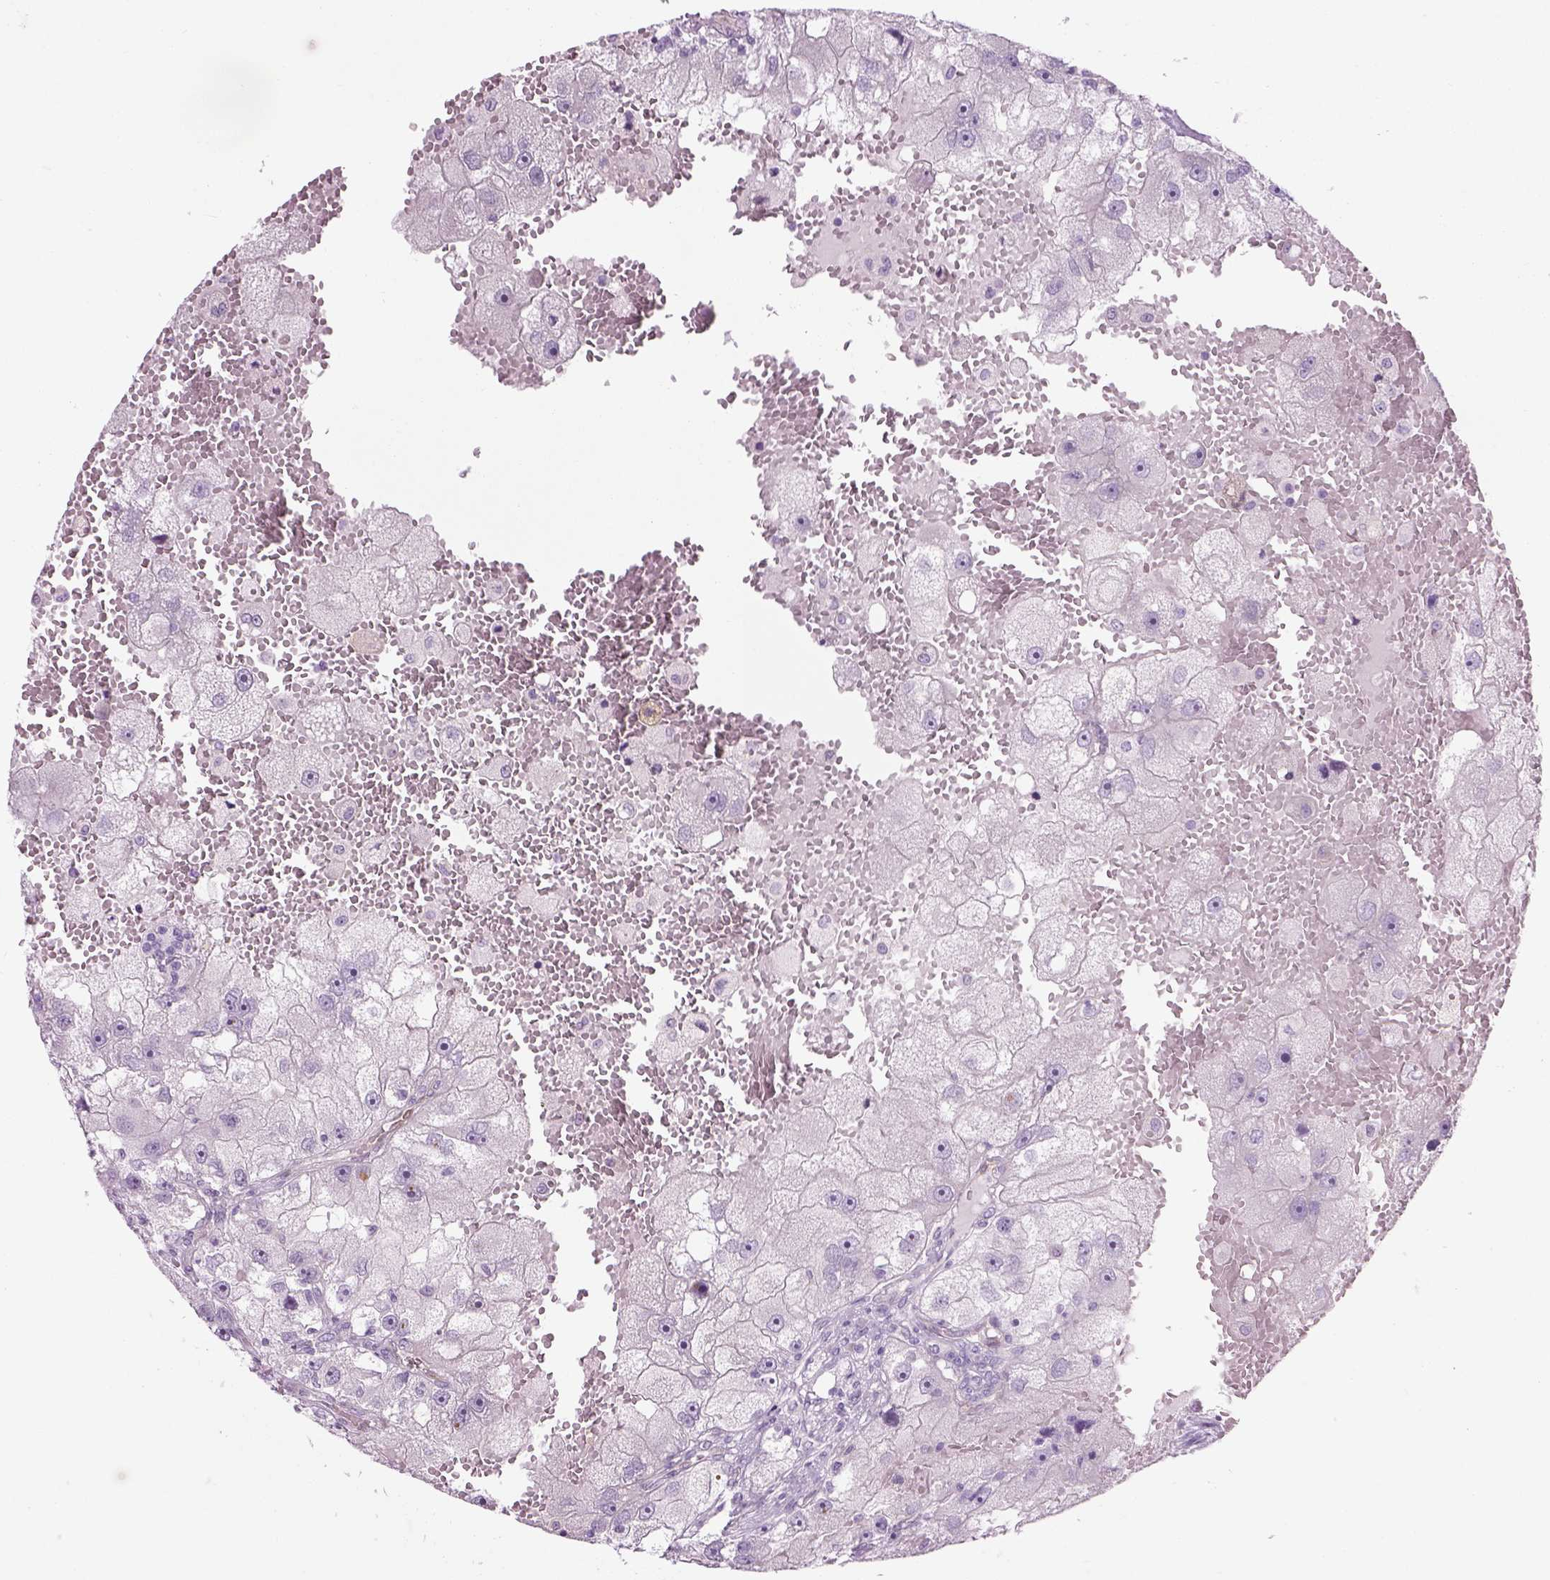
{"staining": {"intensity": "negative", "quantity": "none", "location": "none"}, "tissue": "renal cancer", "cell_type": "Tumor cells", "image_type": "cancer", "snomed": [{"axis": "morphology", "description": "Adenocarcinoma, NOS"}, {"axis": "topography", "description": "Kidney"}], "caption": "DAB immunohistochemical staining of renal cancer (adenocarcinoma) exhibits no significant positivity in tumor cells. Nuclei are stained in blue.", "gene": "CIBAR2", "patient": {"sex": "male", "age": 63}}